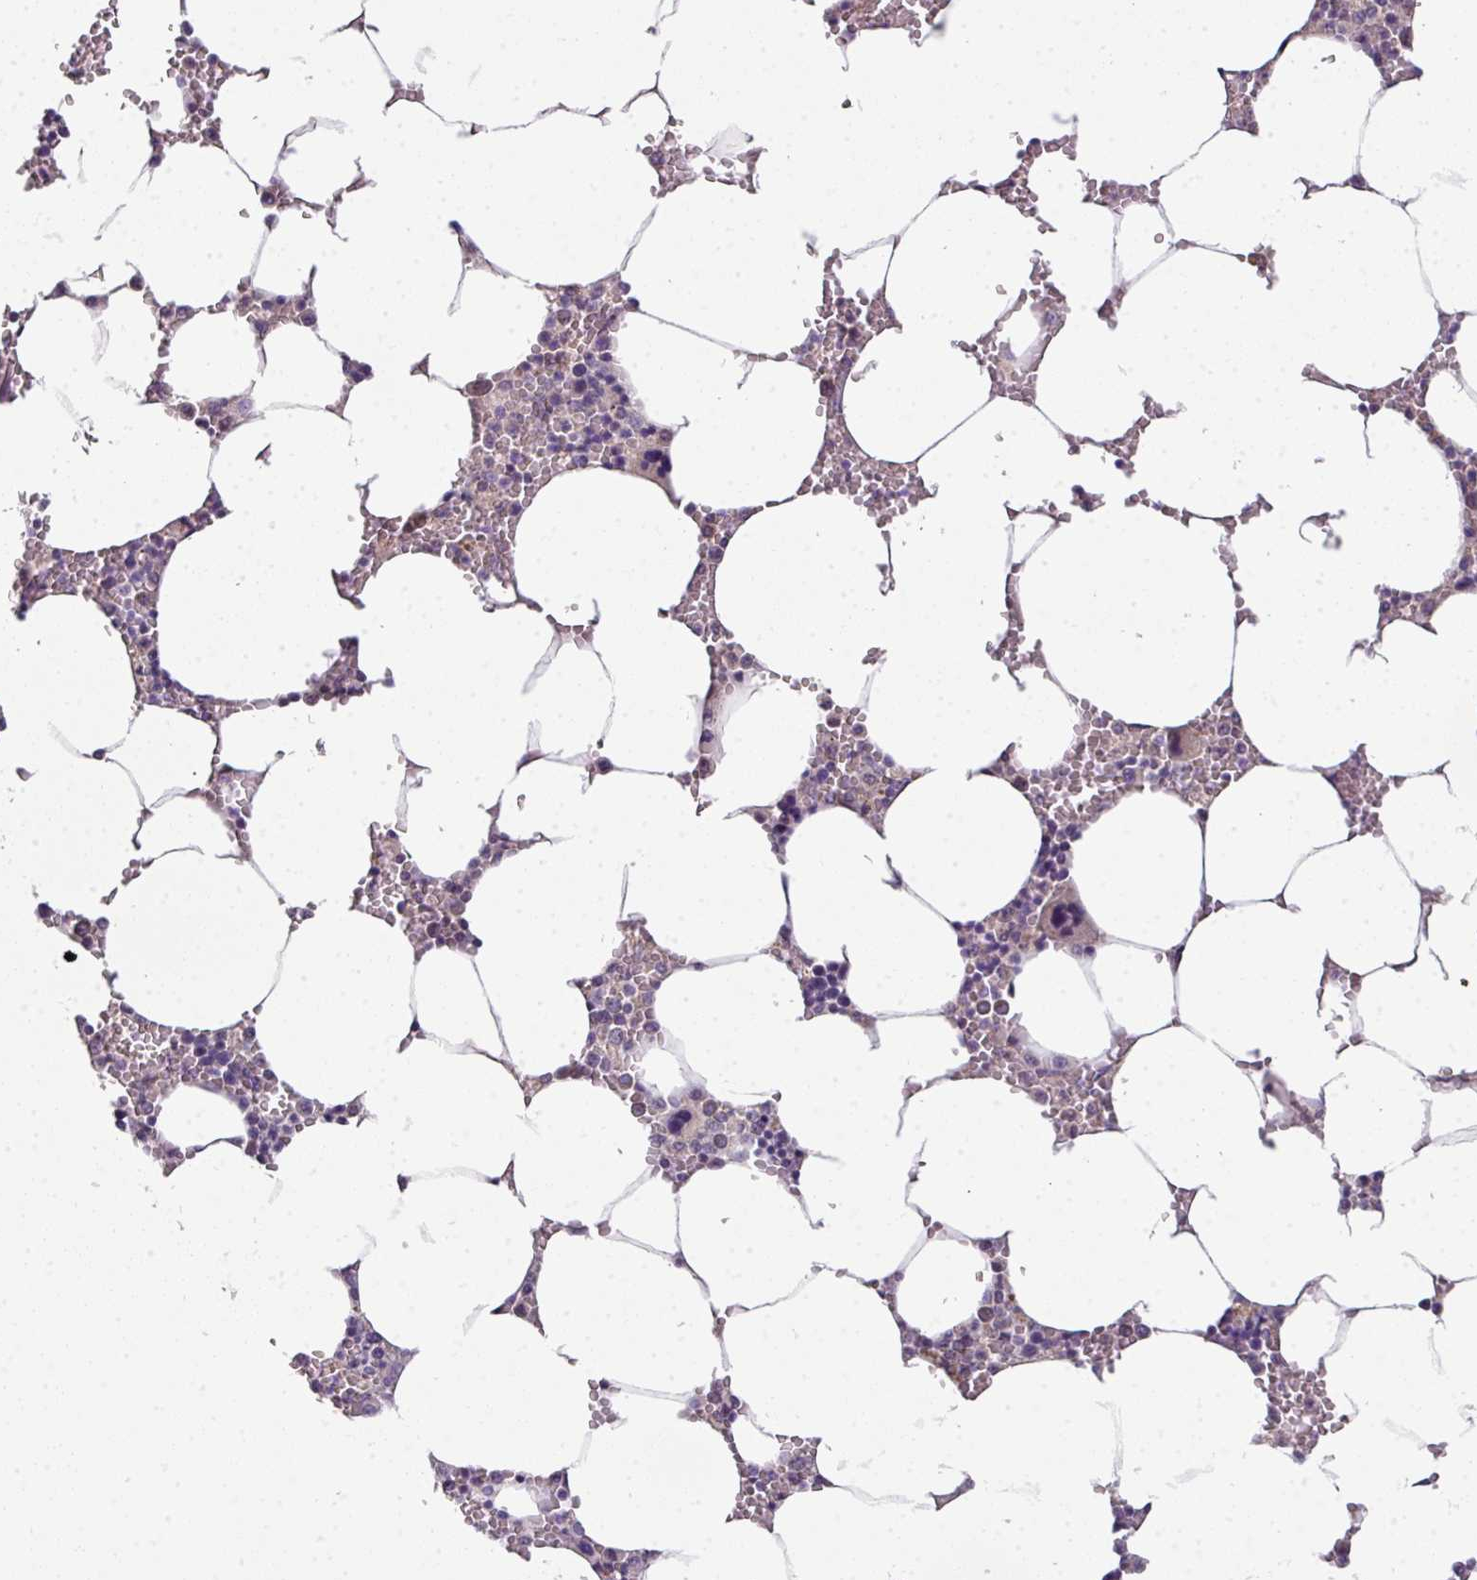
{"staining": {"intensity": "negative", "quantity": "none", "location": "none"}, "tissue": "bone marrow", "cell_type": "Hematopoietic cells", "image_type": "normal", "snomed": [{"axis": "morphology", "description": "Normal tissue, NOS"}, {"axis": "topography", "description": "Bone marrow"}], "caption": "DAB immunohistochemical staining of unremarkable bone marrow displays no significant staining in hematopoietic cells.", "gene": "PALS2", "patient": {"sex": "male", "age": 70}}